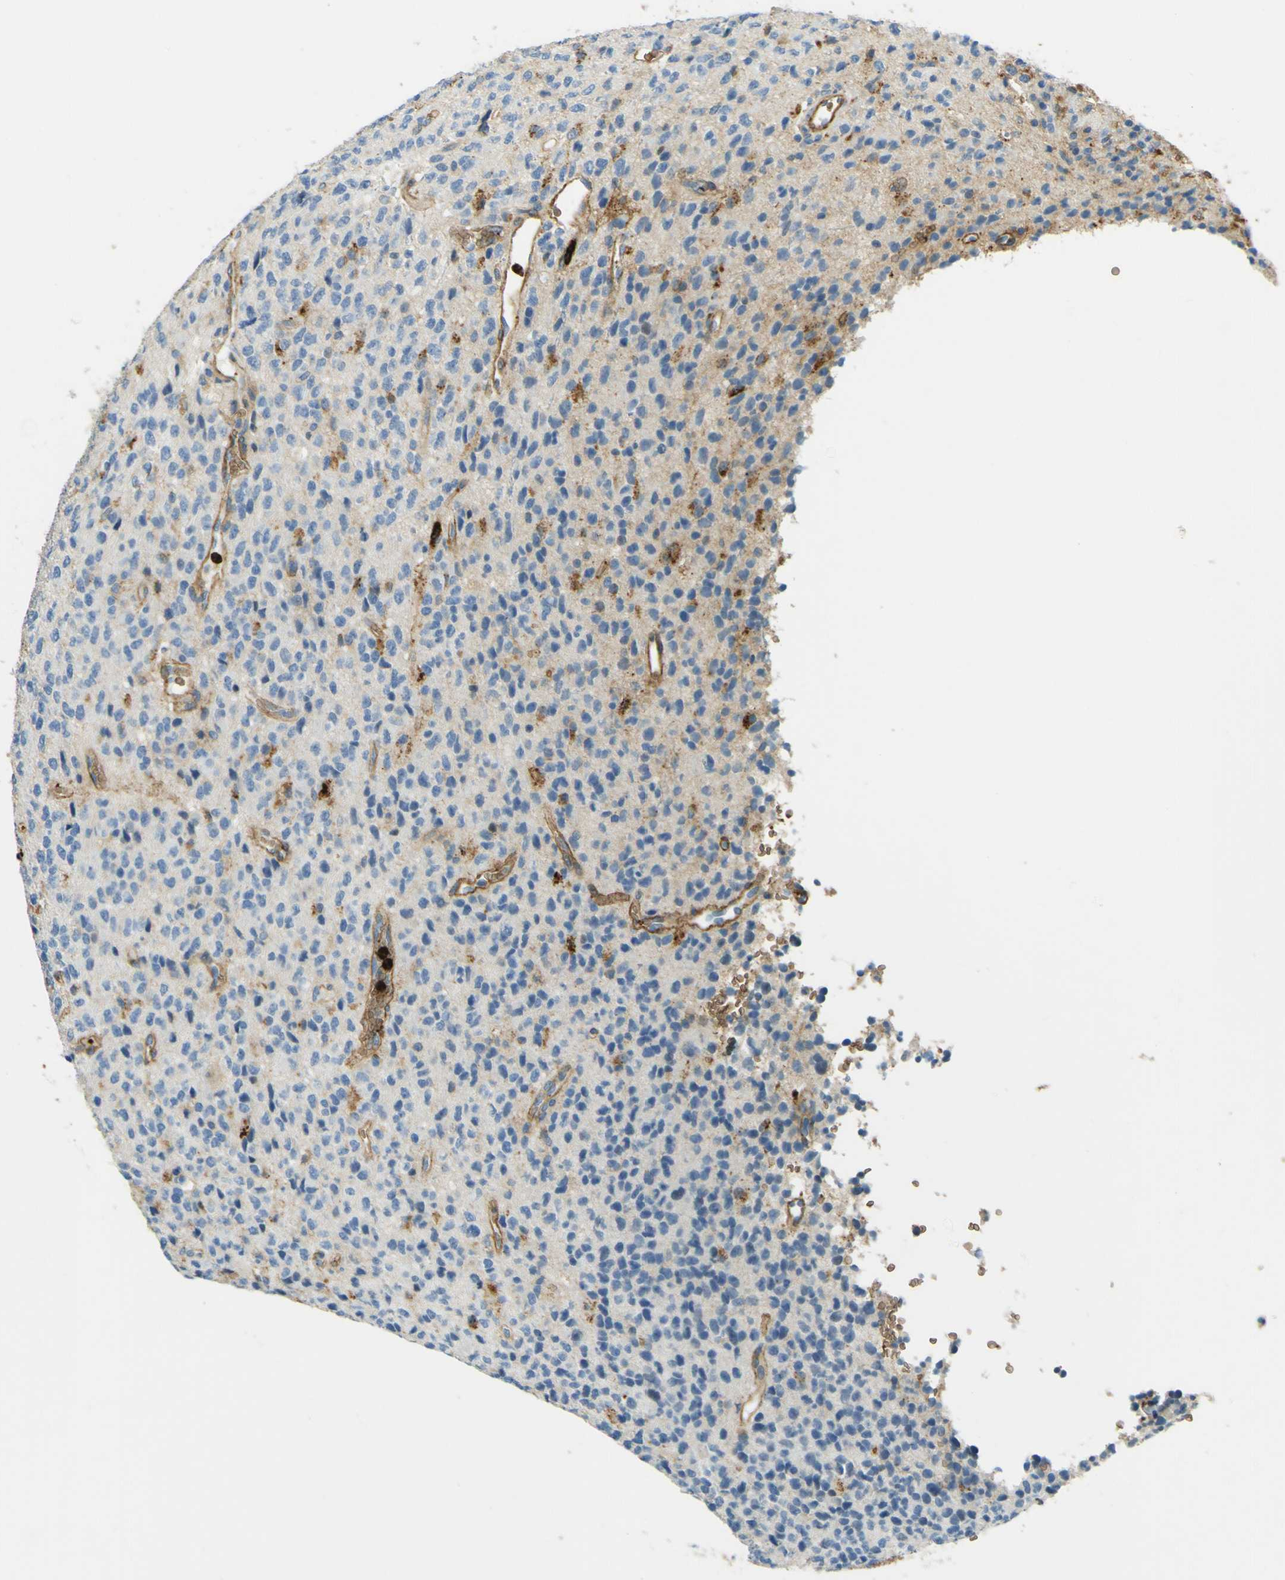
{"staining": {"intensity": "moderate", "quantity": "<25%", "location": "cytoplasmic/membranous"}, "tissue": "glioma", "cell_type": "Tumor cells", "image_type": "cancer", "snomed": [{"axis": "morphology", "description": "Glioma, malignant, High grade"}, {"axis": "topography", "description": "pancreas cauda"}], "caption": "A brown stain shows moderate cytoplasmic/membranous expression of a protein in glioma tumor cells.", "gene": "PLXDC1", "patient": {"sex": "male", "age": 60}}